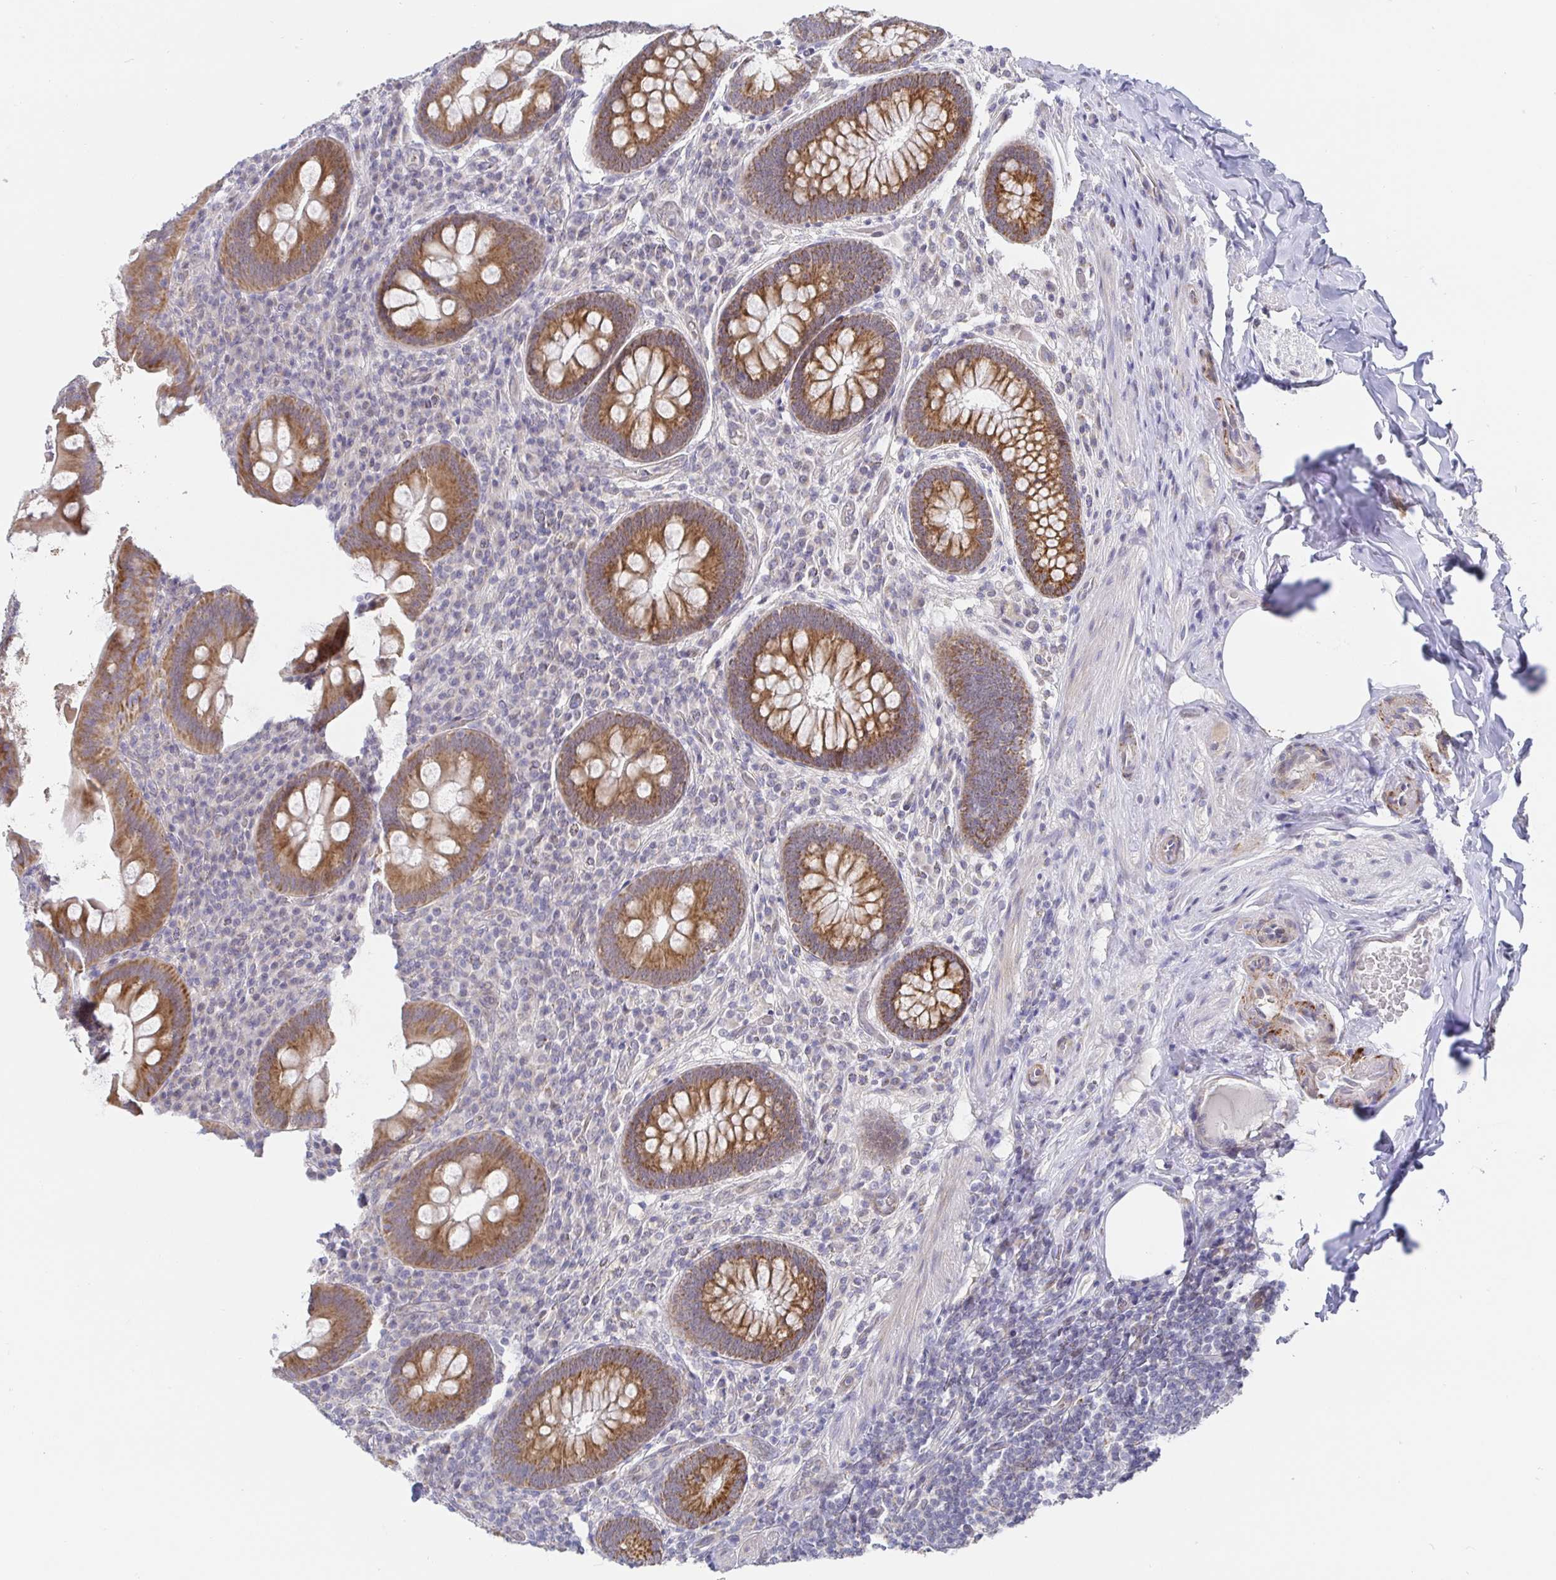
{"staining": {"intensity": "moderate", "quantity": ">75%", "location": "cytoplasmic/membranous"}, "tissue": "appendix", "cell_type": "Glandular cells", "image_type": "normal", "snomed": [{"axis": "morphology", "description": "Normal tissue, NOS"}, {"axis": "topography", "description": "Appendix"}], "caption": "Immunohistochemistry (IHC) of benign appendix displays medium levels of moderate cytoplasmic/membranous expression in approximately >75% of glandular cells.", "gene": "CIT", "patient": {"sex": "male", "age": 71}}